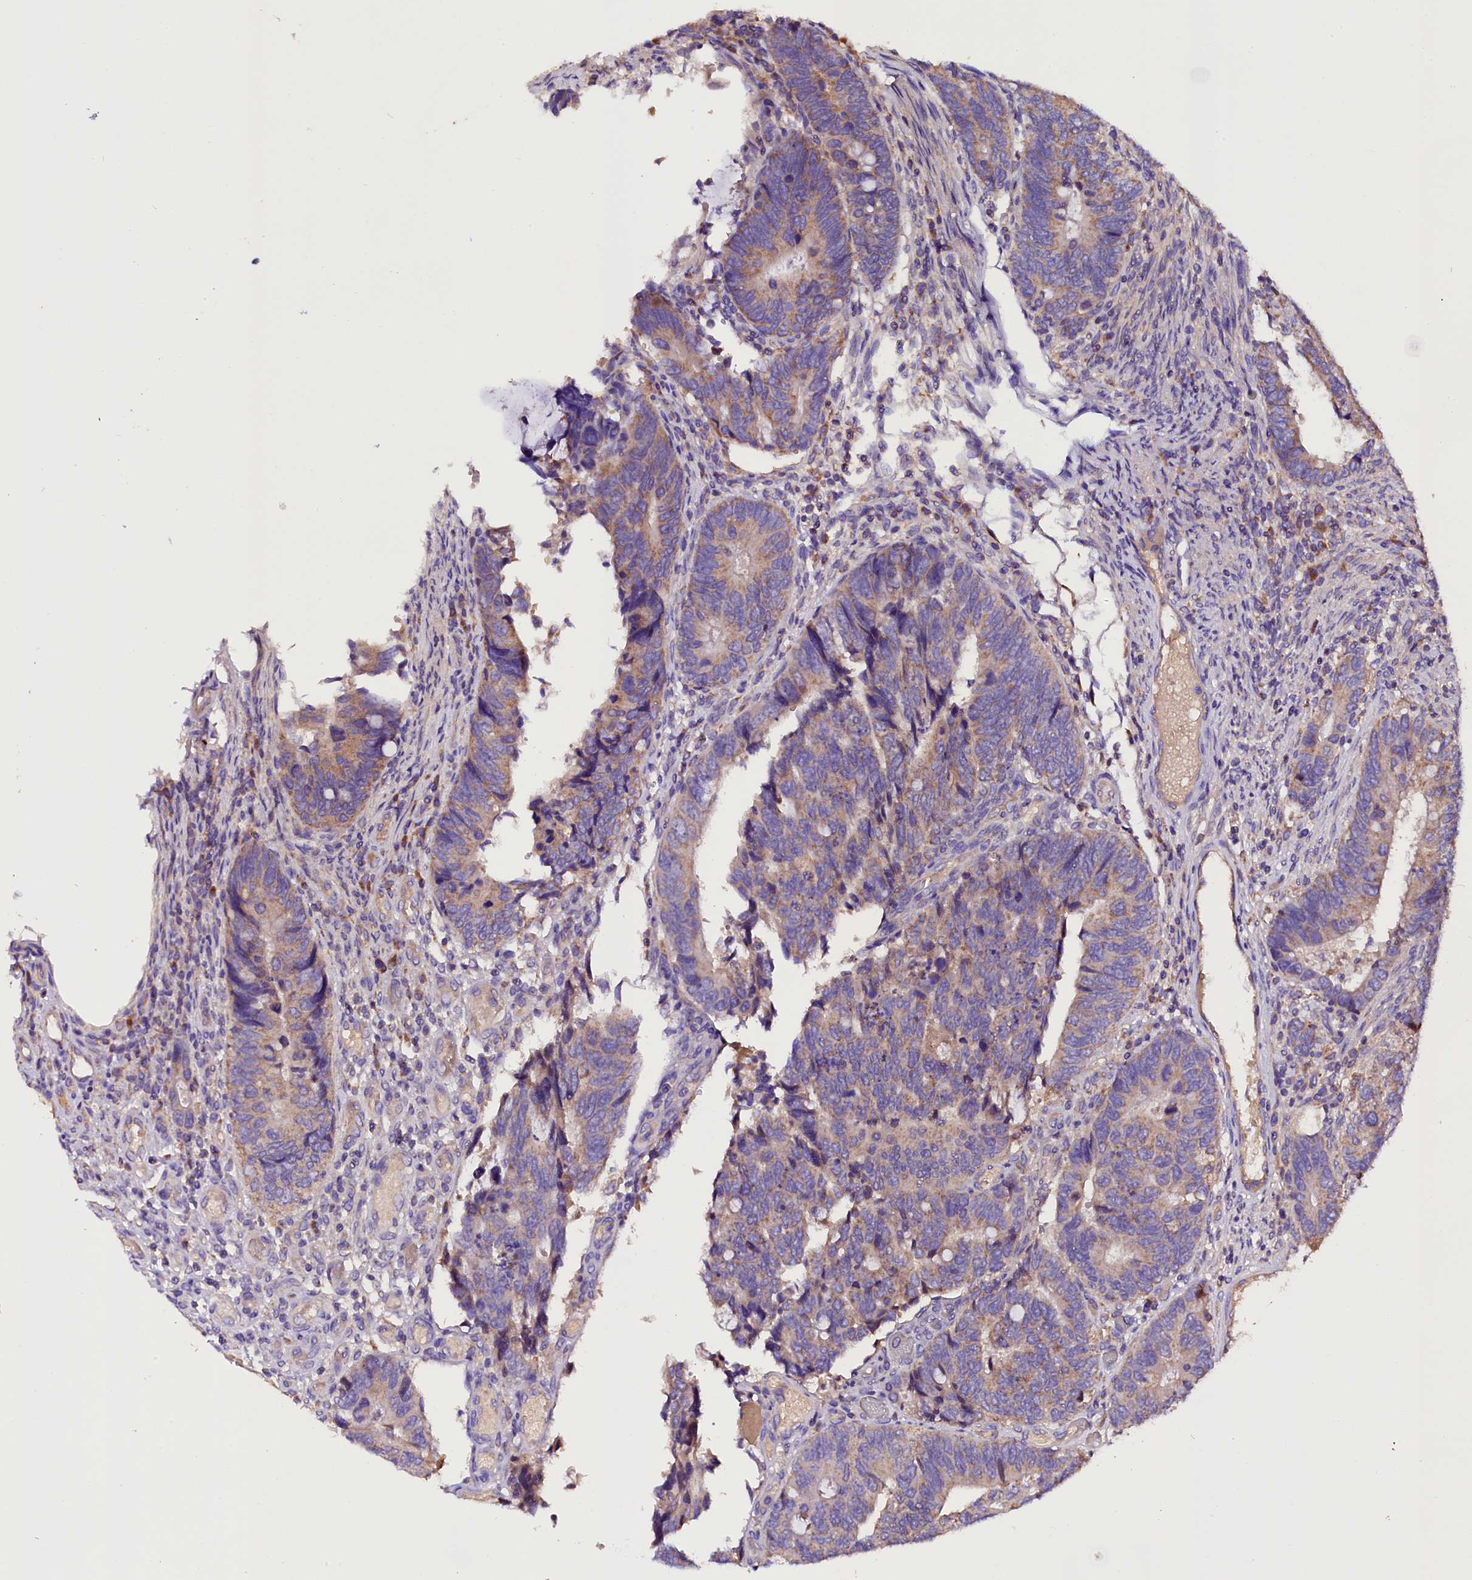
{"staining": {"intensity": "weak", "quantity": ">75%", "location": "cytoplasmic/membranous"}, "tissue": "colorectal cancer", "cell_type": "Tumor cells", "image_type": "cancer", "snomed": [{"axis": "morphology", "description": "Adenocarcinoma, NOS"}, {"axis": "topography", "description": "Colon"}], "caption": "Human adenocarcinoma (colorectal) stained with a protein marker shows weak staining in tumor cells.", "gene": "SIX5", "patient": {"sex": "male", "age": 87}}